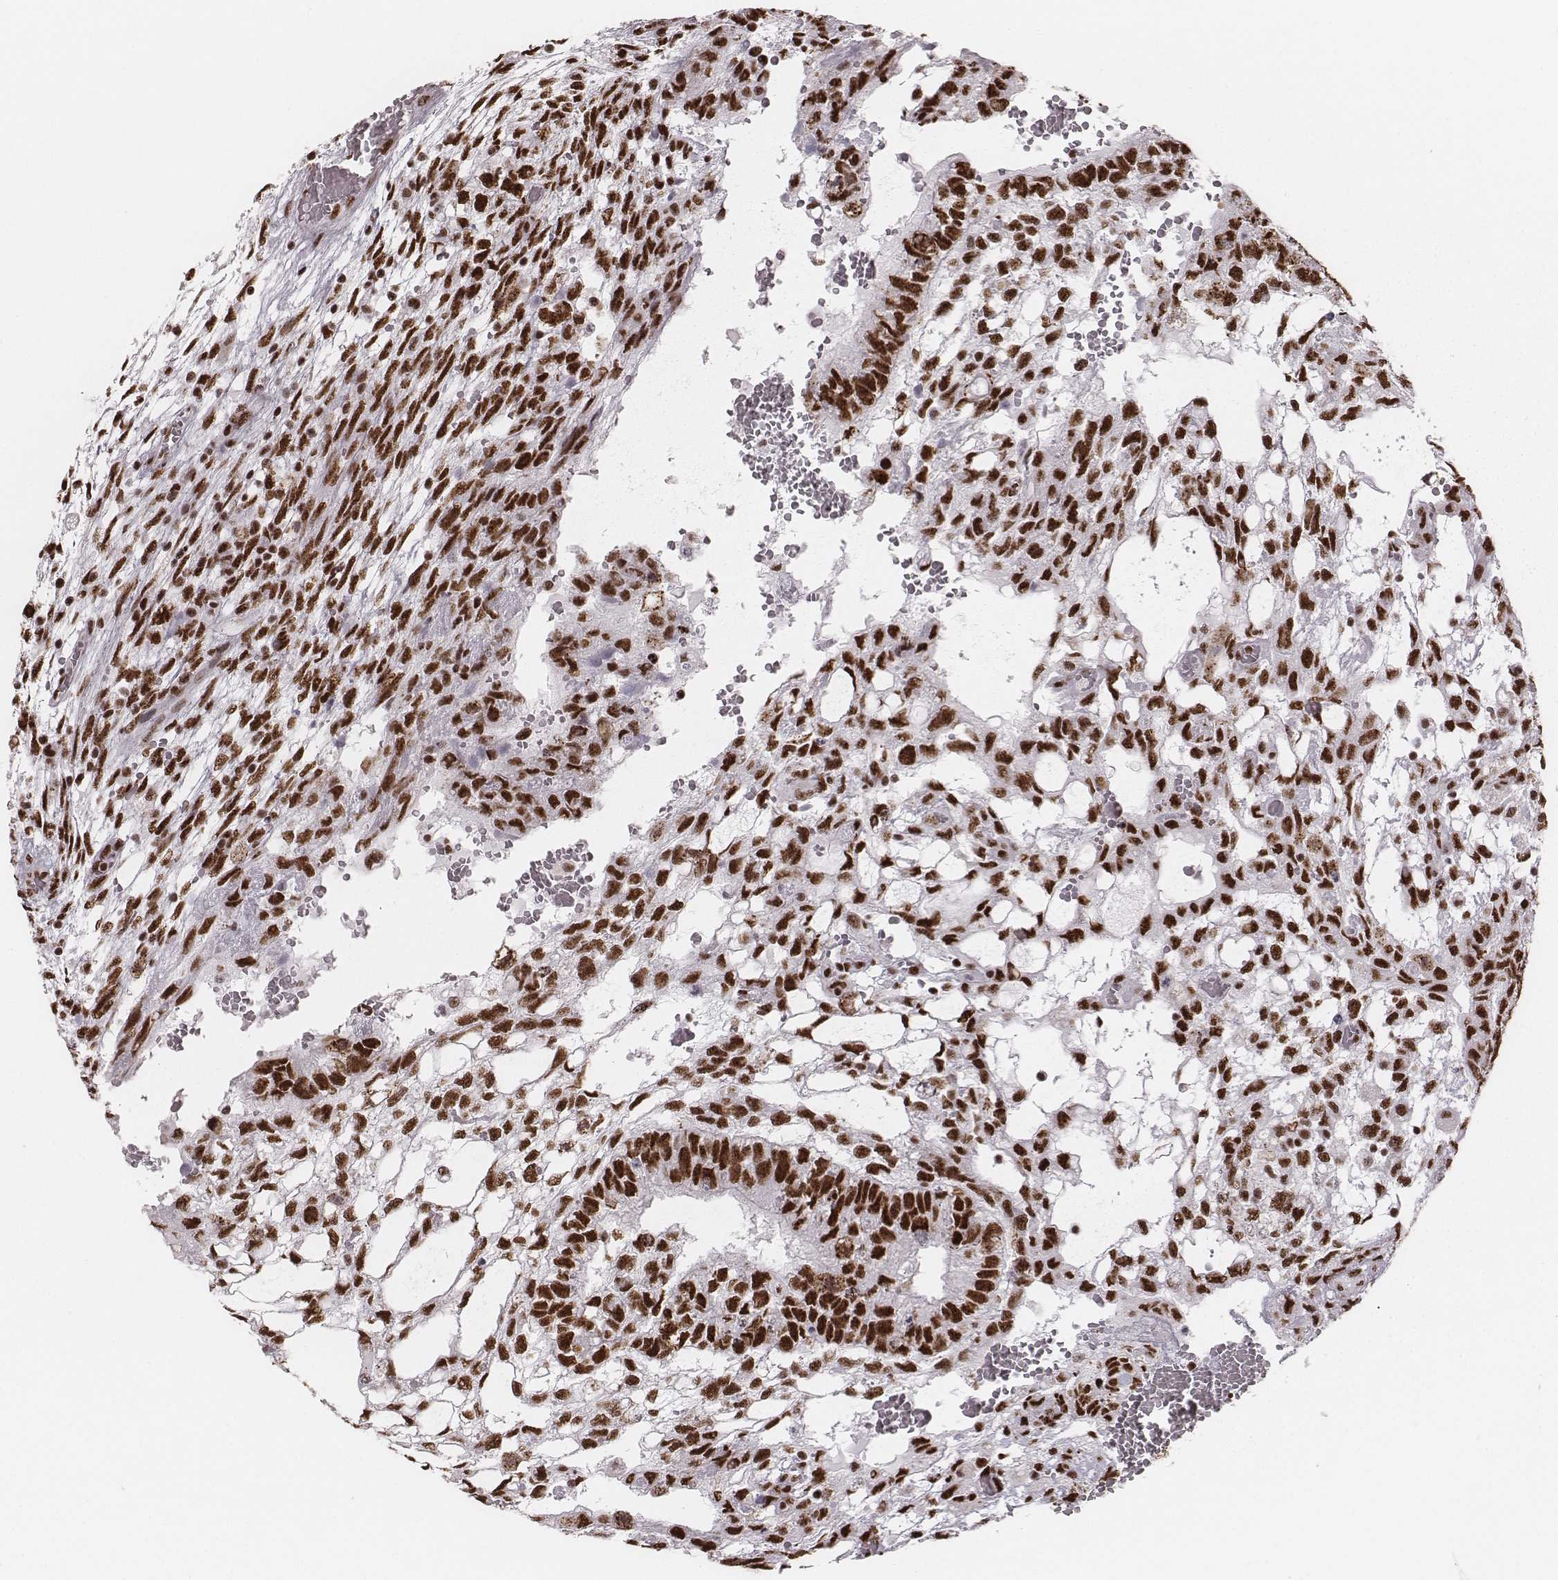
{"staining": {"intensity": "strong", "quantity": ">75%", "location": "nuclear"}, "tissue": "testis cancer", "cell_type": "Tumor cells", "image_type": "cancer", "snomed": [{"axis": "morphology", "description": "Carcinoma, Embryonal, NOS"}, {"axis": "topography", "description": "Testis"}], "caption": "Protein expression analysis of testis cancer displays strong nuclear staining in approximately >75% of tumor cells. (brown staining indicates protein expression, while blue staining denotes nuclei).", "gene": "LUC7L", "patient": {"sex": "male", "age": 32}}